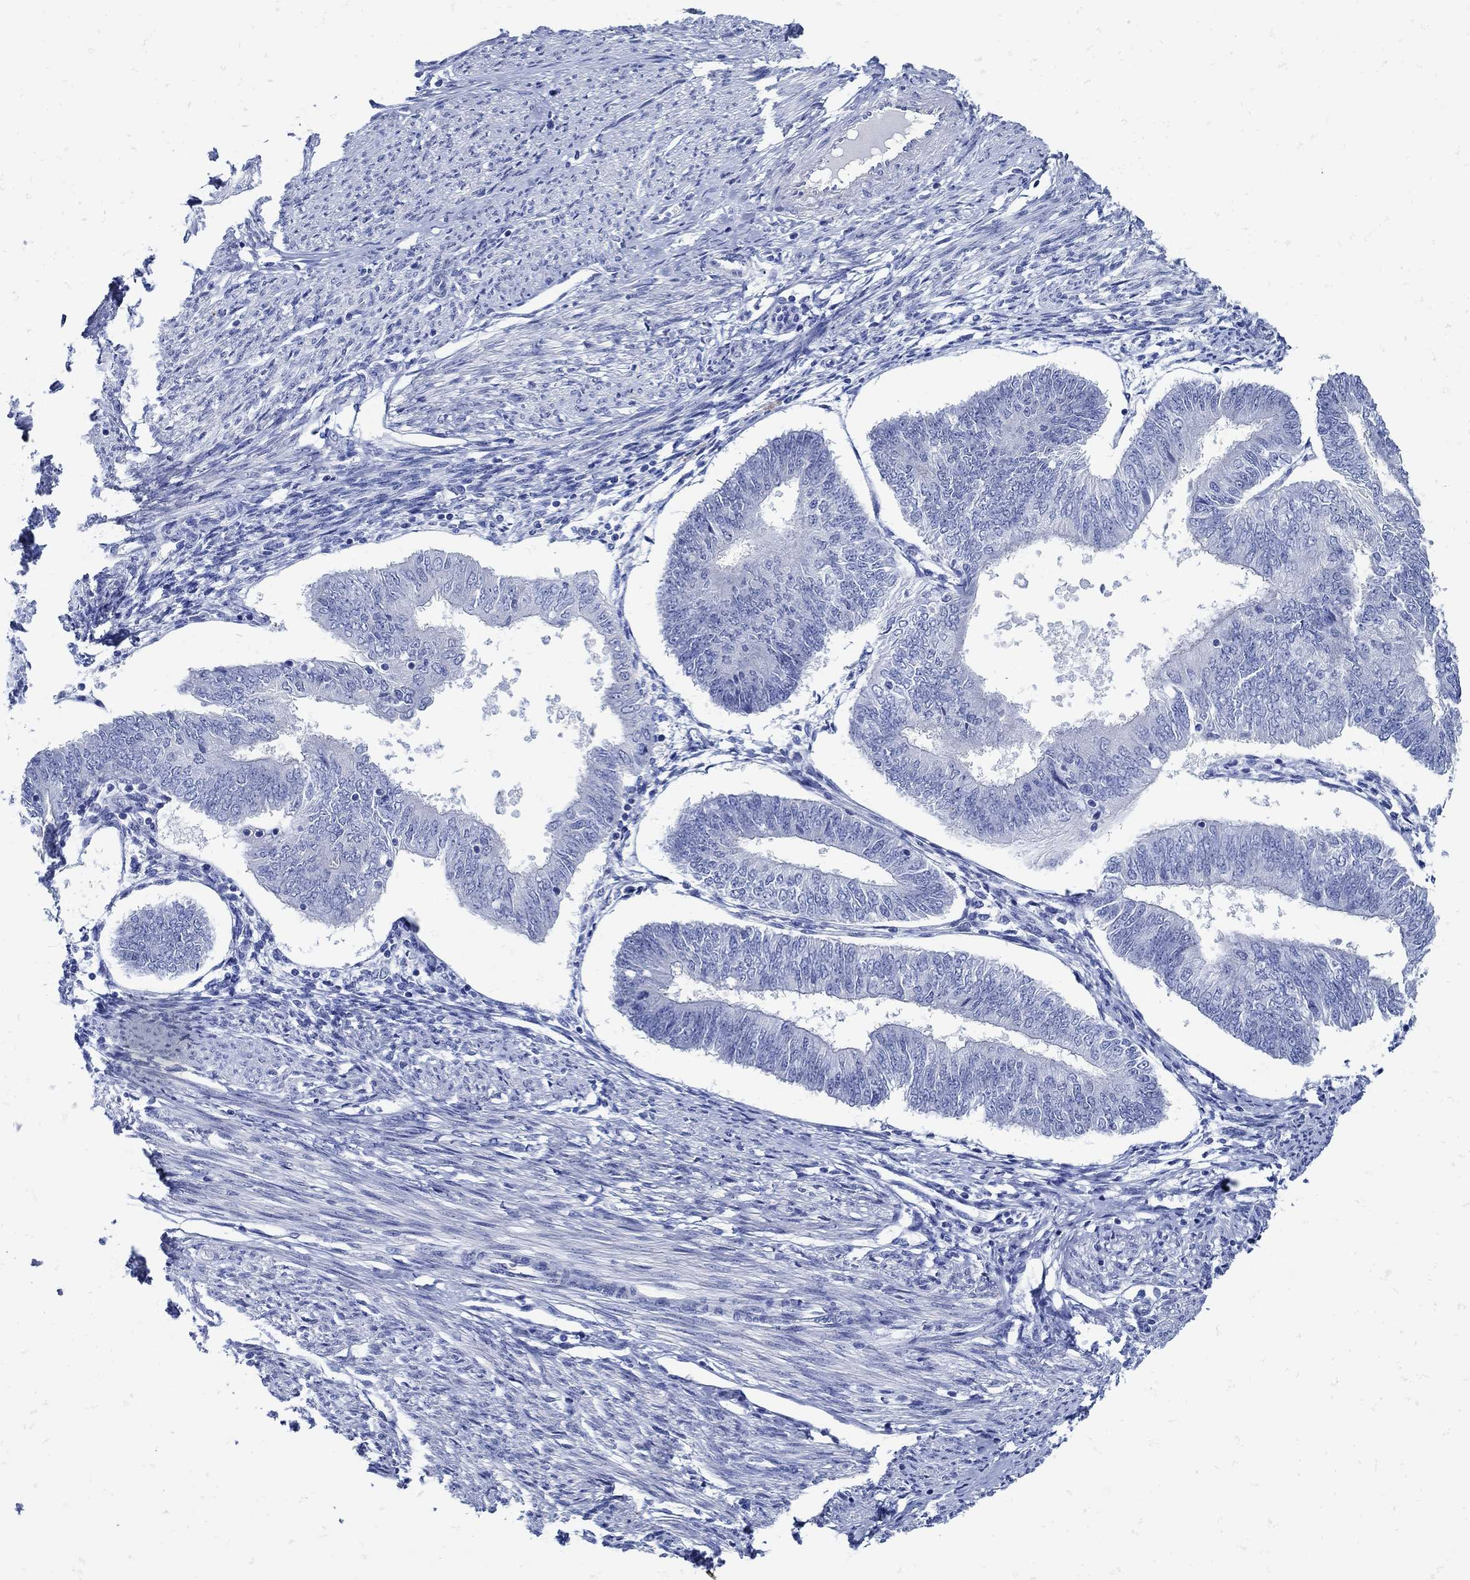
{"staining": {"intensity": "negative", "quantity": "none", "location": "none"}, "tissue": "endometrial cancer", "cell_type": "Tumor cells", "image_type": "cancer", "snomed": [{"axis": "morphology", "description": "Adenocarcinoma, NOS"}, {"axis": "topography", "description": "Endometrium"}], "caption": "This histopathology image is of endometrial cancer (adenocarcinoma) stained with immunohistochemistry to label a protein in brown with the nuclei are counter-stained blue. There is no expression in tumor cells.", "gene": "NOS1", "patient": {"sex": "female", "age": 58}}